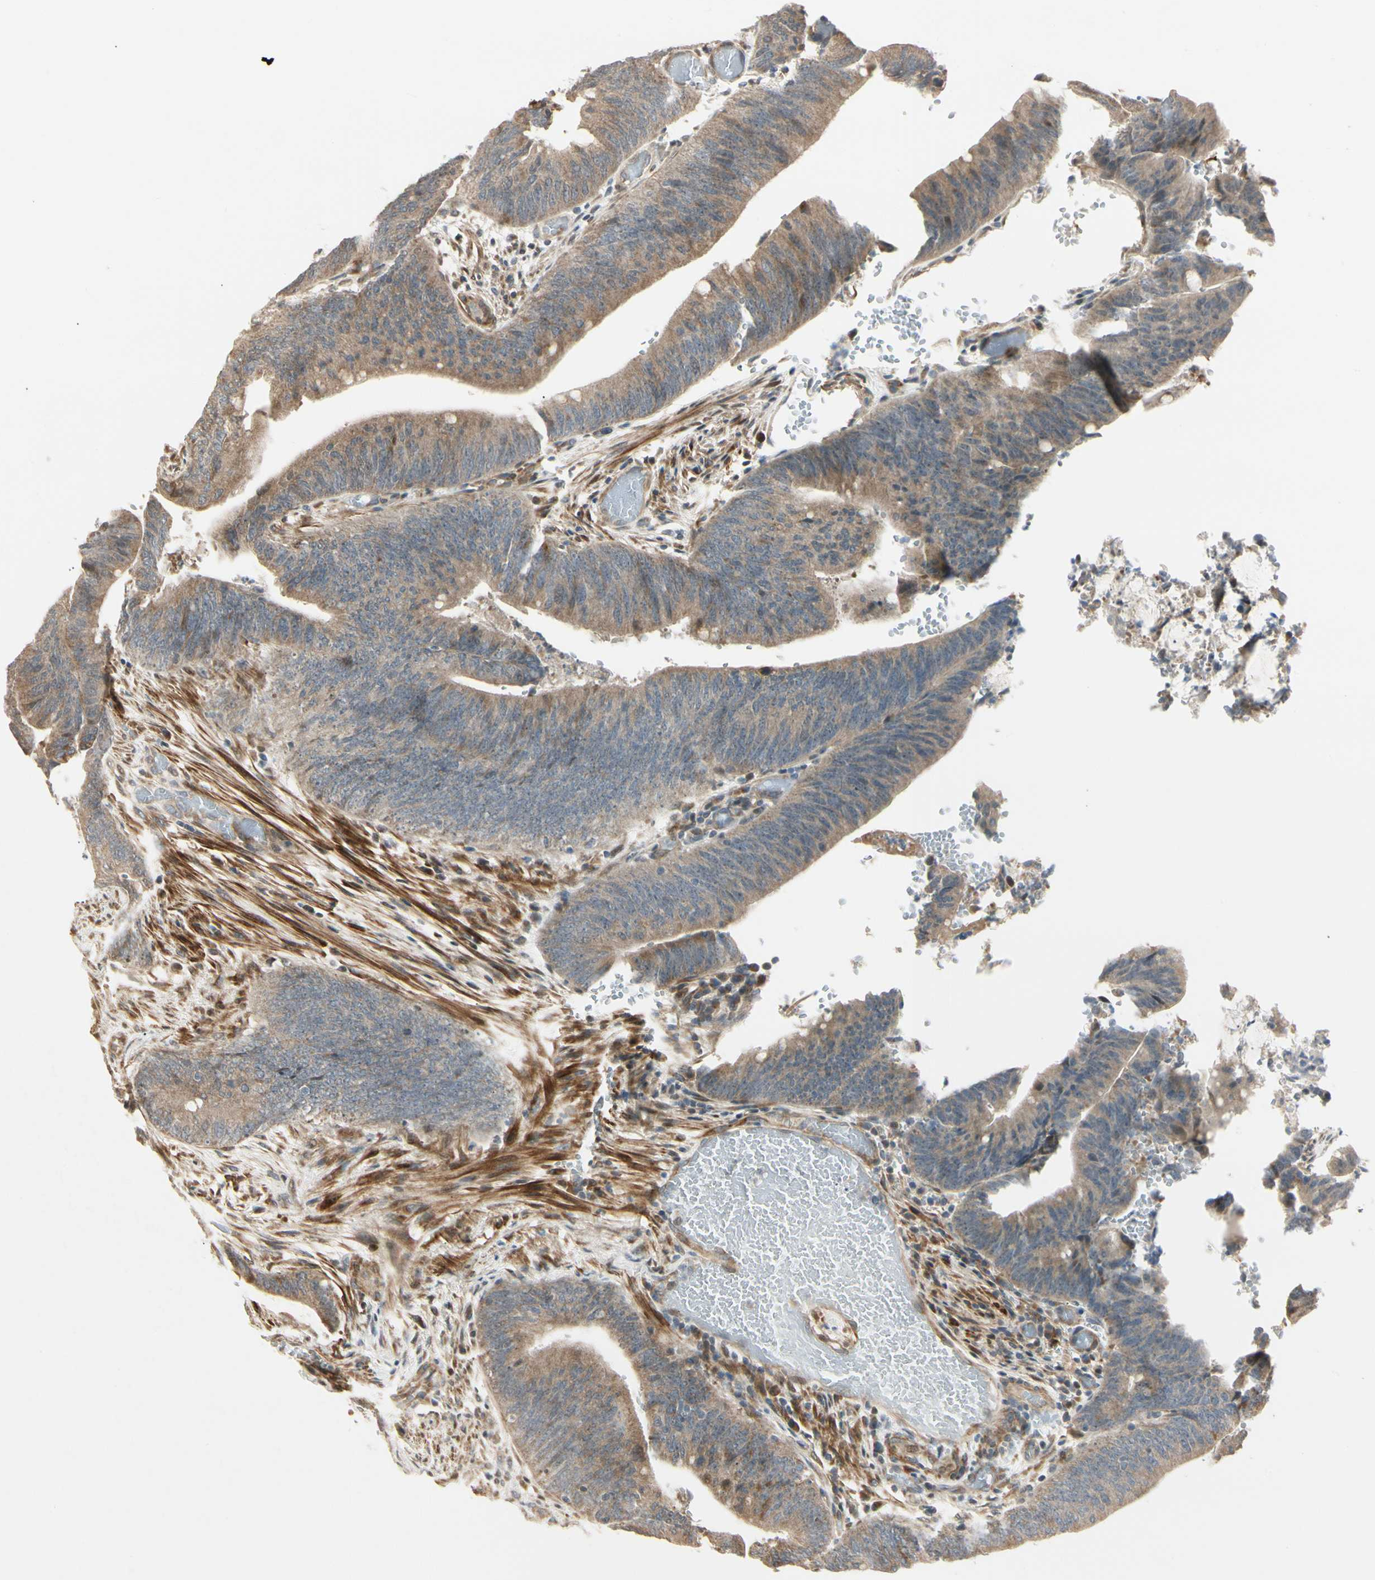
{"staining": {"intensity": "weak", "quantity": ">75%", "location": "cytoplasmic/membranous"}, "tissue": "colorectal cancer", "cell_type": "Tumor cells", "image_type": "cancer", "snomed": [{"axis": "morphology", "description": "Adenocarcinoma, NOS"}, {"axis": "topography", "description": "Rectum"}], "caption": "A photomicrograph of colorectal cancer stained for a protein demonstrates weak cytoplasmic/membranous brown staining in tumor cells.", "gene": "P4HA3", "patient": {"sex": "female", "age": 66}}